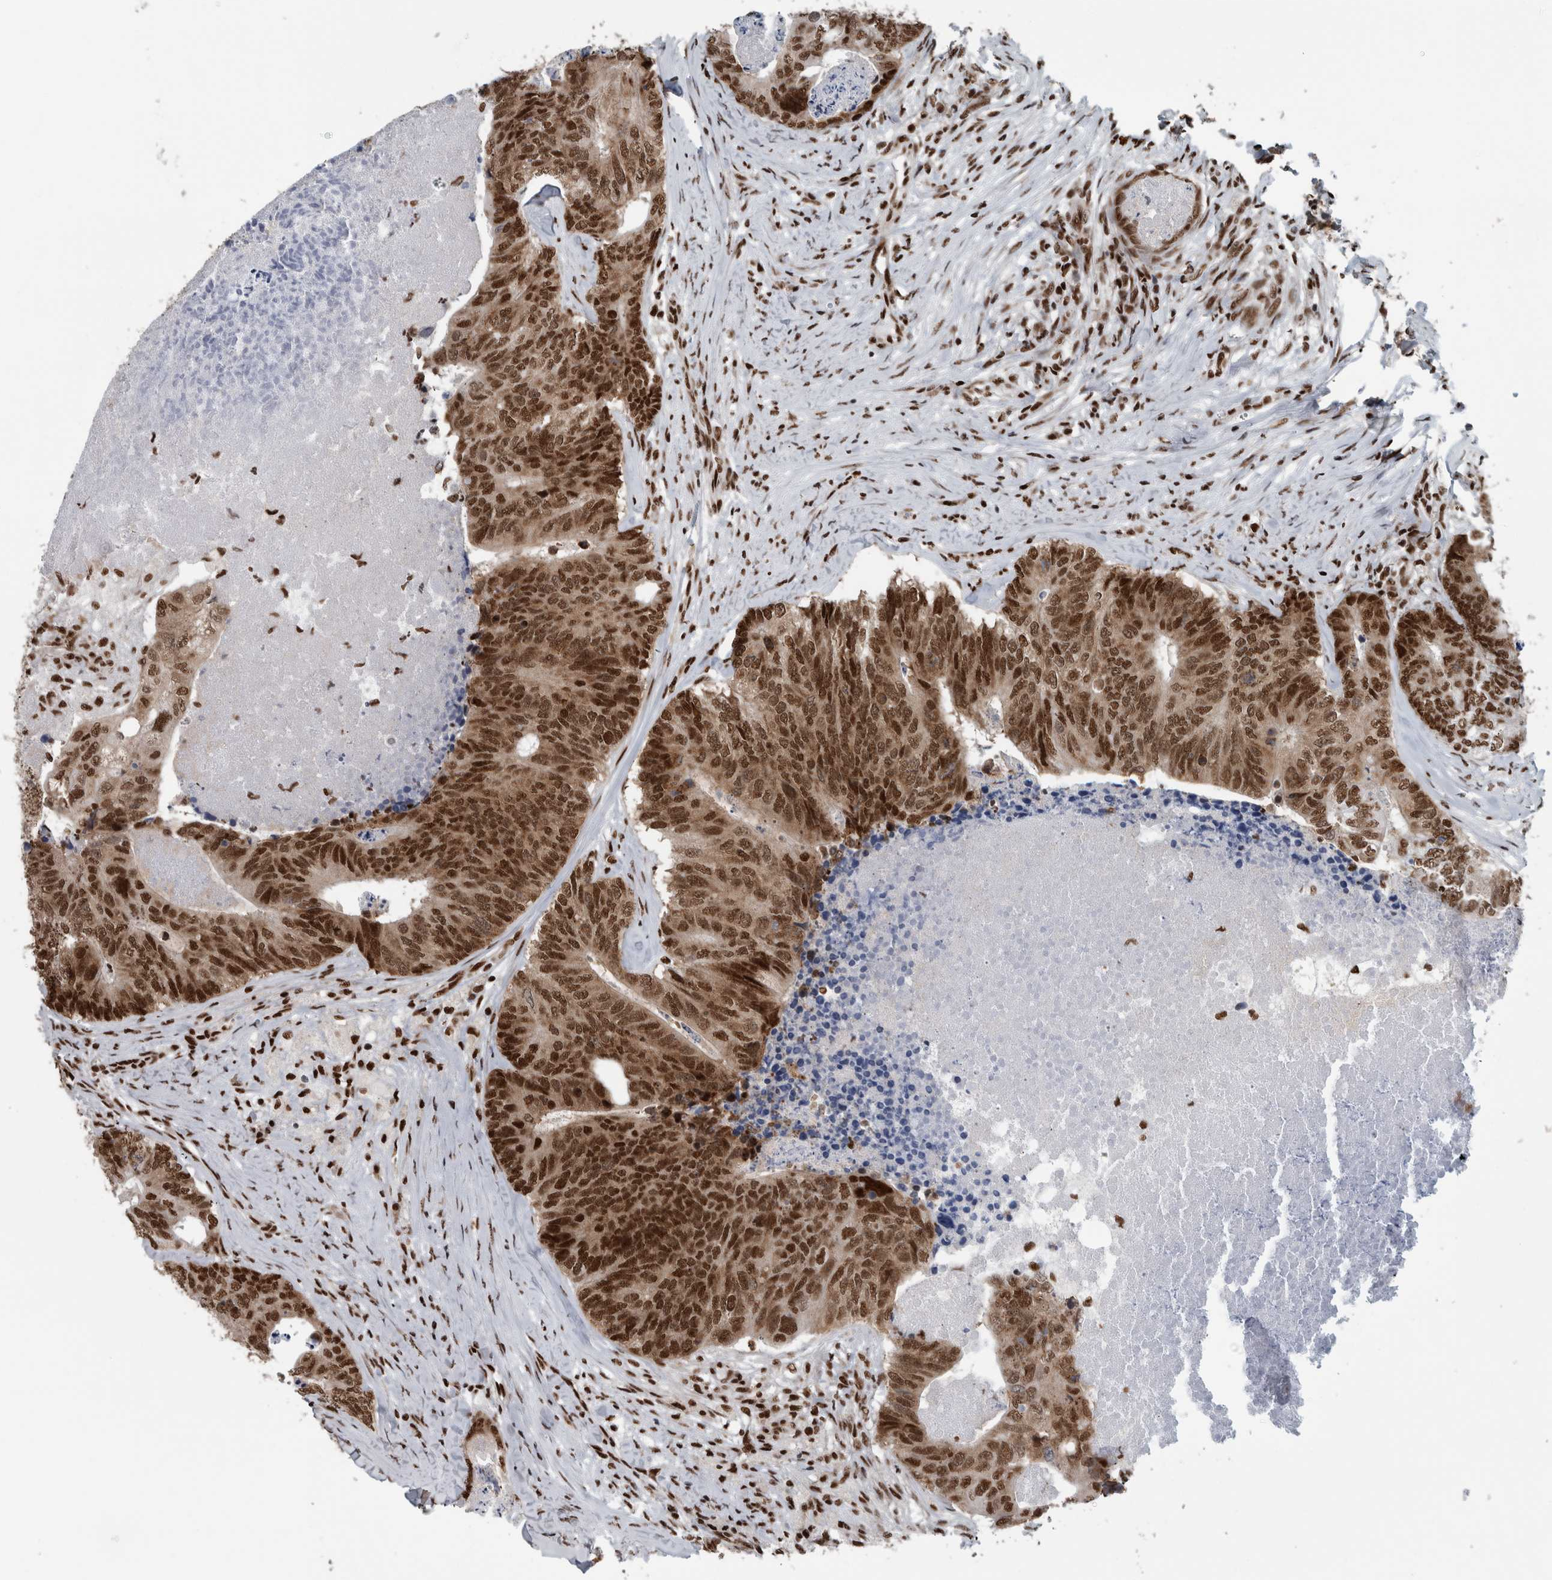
{"staining": {"intensity": "strong", "quantity": ">75%", "location": "nuclear"}, "tissue": "colorectal cancer", "cell_type": "Tumor cells", "image_type": "cancer", "snomed": [{"axis": "morphology", "description": "Adenocarcinoma, NOS"}, {"axis": "topography", "description": "Colon"}], "caption": "Human colorectal cancer stained for a protein (brown) exhibits strong nuclear positive staining in approximately >75% of tumor cells.", "gene": "DNMT3A", "patient": {"sex": "female", "age": 67}}